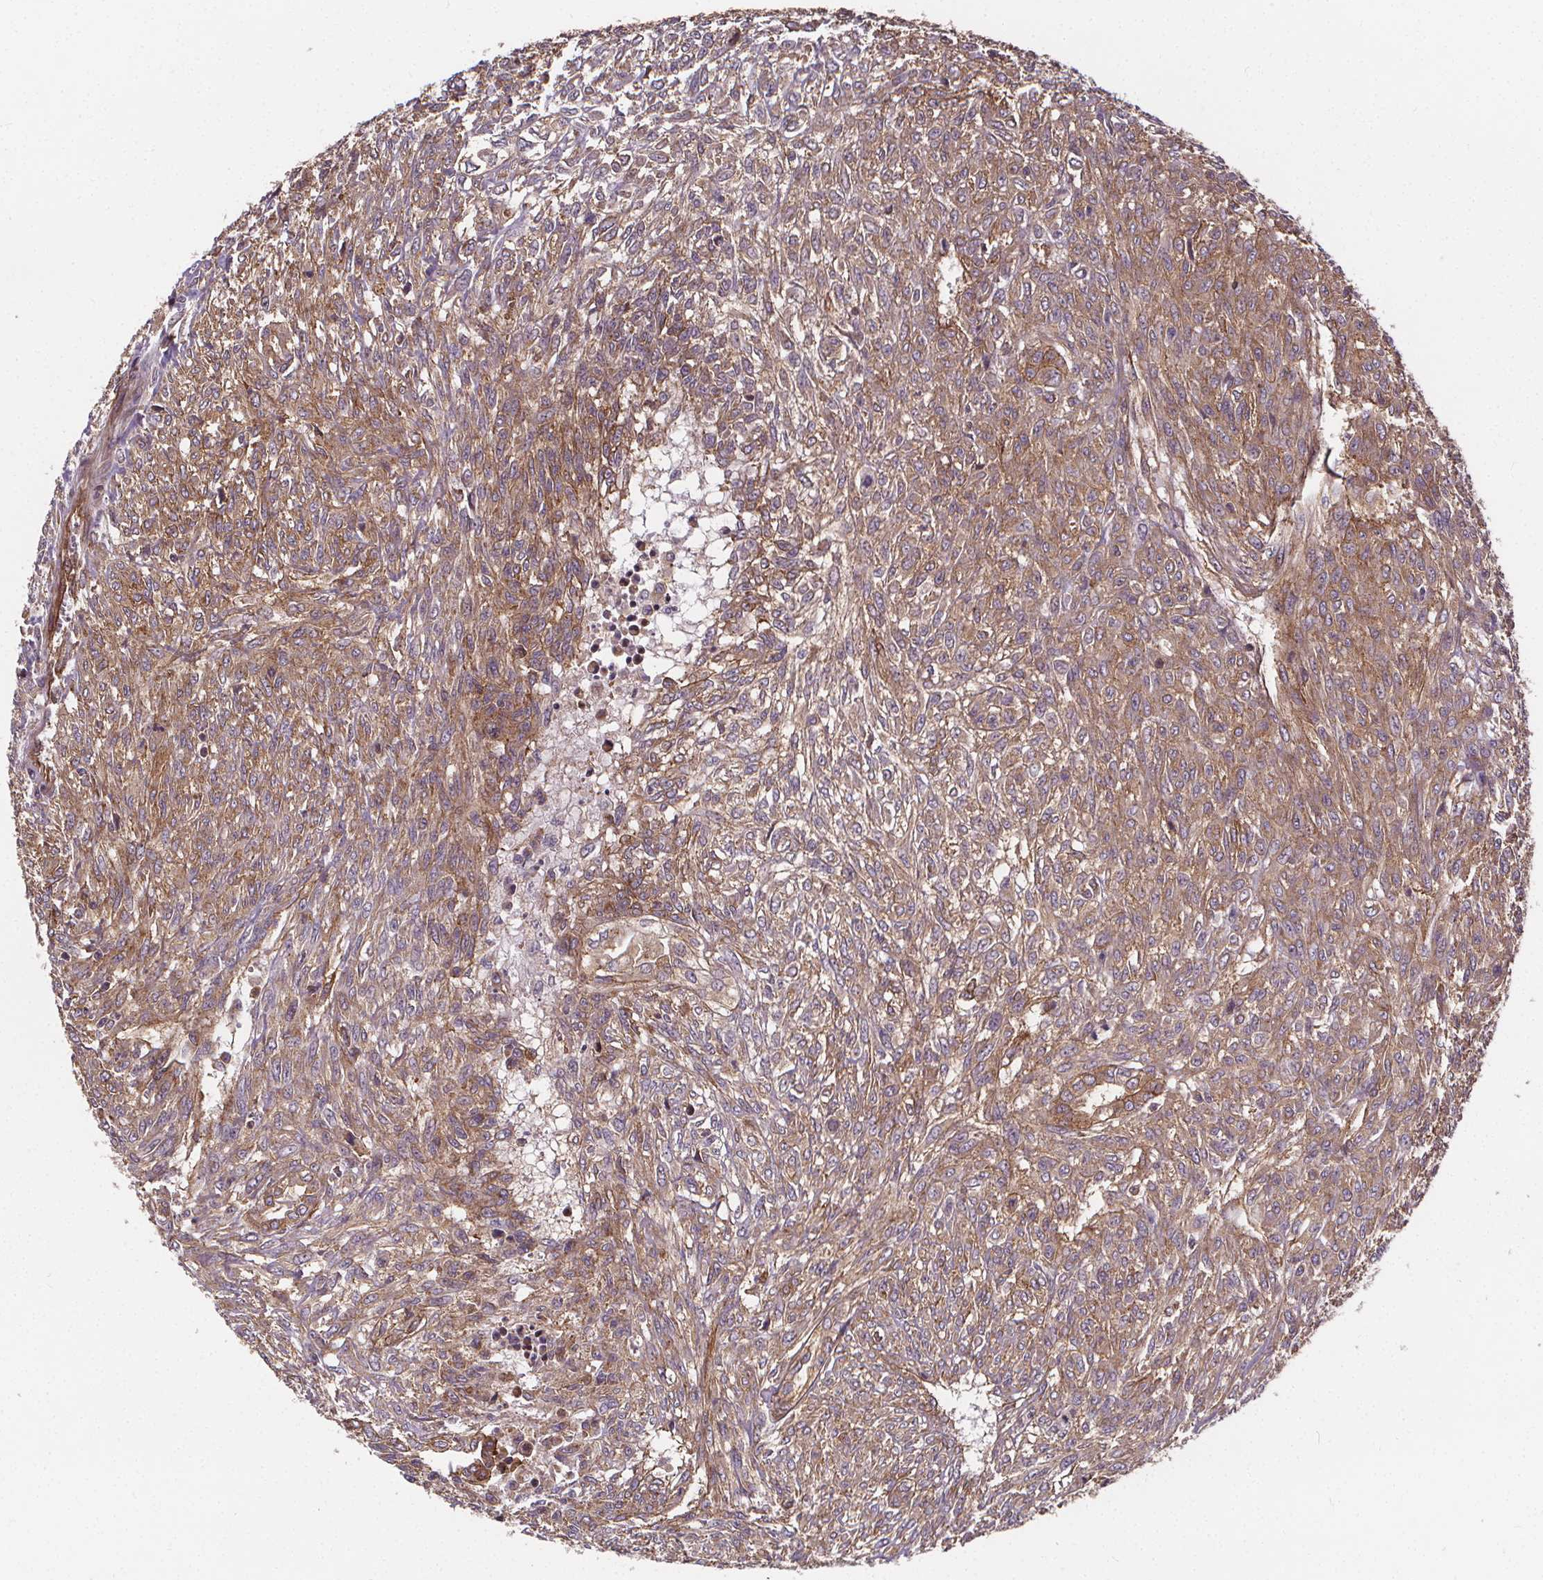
{"staining": {"intensity": "moderate", "quantity": ">75%", "location": "cytoplasmic/membranous"}, "tissue": "renal cancer", "cell_type": "Tumor cells", "image_type": "cancer", "snomed": [{"axis": "morphology", "description": "Adenocarcinoma, NOS"}, {"axis": "topography", "description": "Kidney"}], "caption": "Immunohistochemical staining of adenocarcinoma (renal) shows medium levels of moderate cytoplasmic/membranous protein expression in about >75% of tumor cells.", "gene": "CLINT1", "patient": {"sex": "male", "age": 58}}